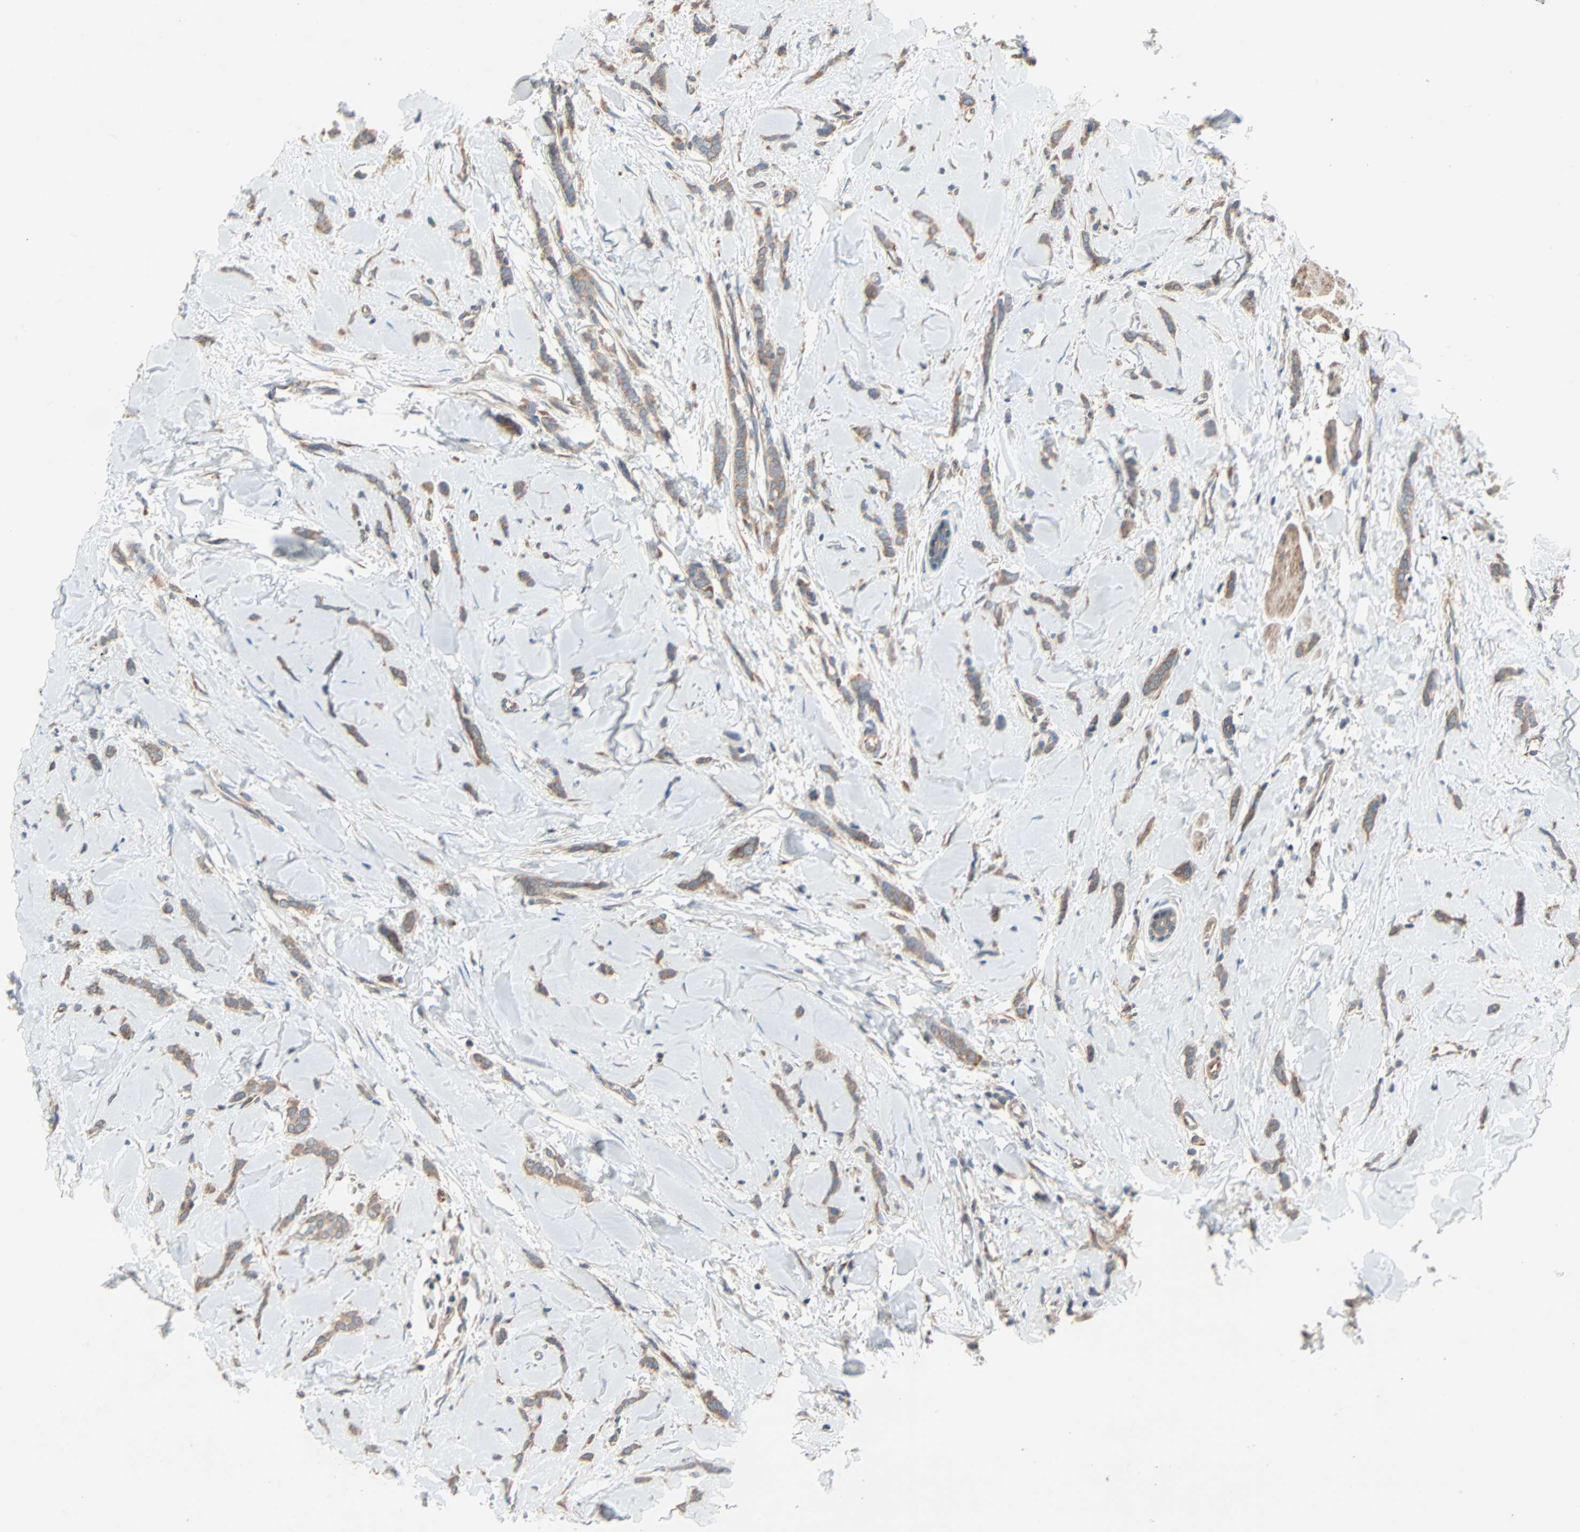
{"staining": {"intensity": "weak", "quantity": ">75%", "location": "cytoplasmic/membranous"}, "tissue": "breast cancer", "cell_type": "Tumor cells", "image_type": "cancer", "snomed": [{"axis": "morphology", "description": "Lobular carcinoma"}, {"axis": "topography", "description": "Skin"}, {"axis": "topography", "description": "Breast"}], "caption": "Brown immunohistochemical staining in lobular carcinoma (breast) displays weak cytoplasmic/membranous expression in about >75% of tumor cells.", "gene": "XYLT1", "patient": {"sex": "female", "age": 46}}